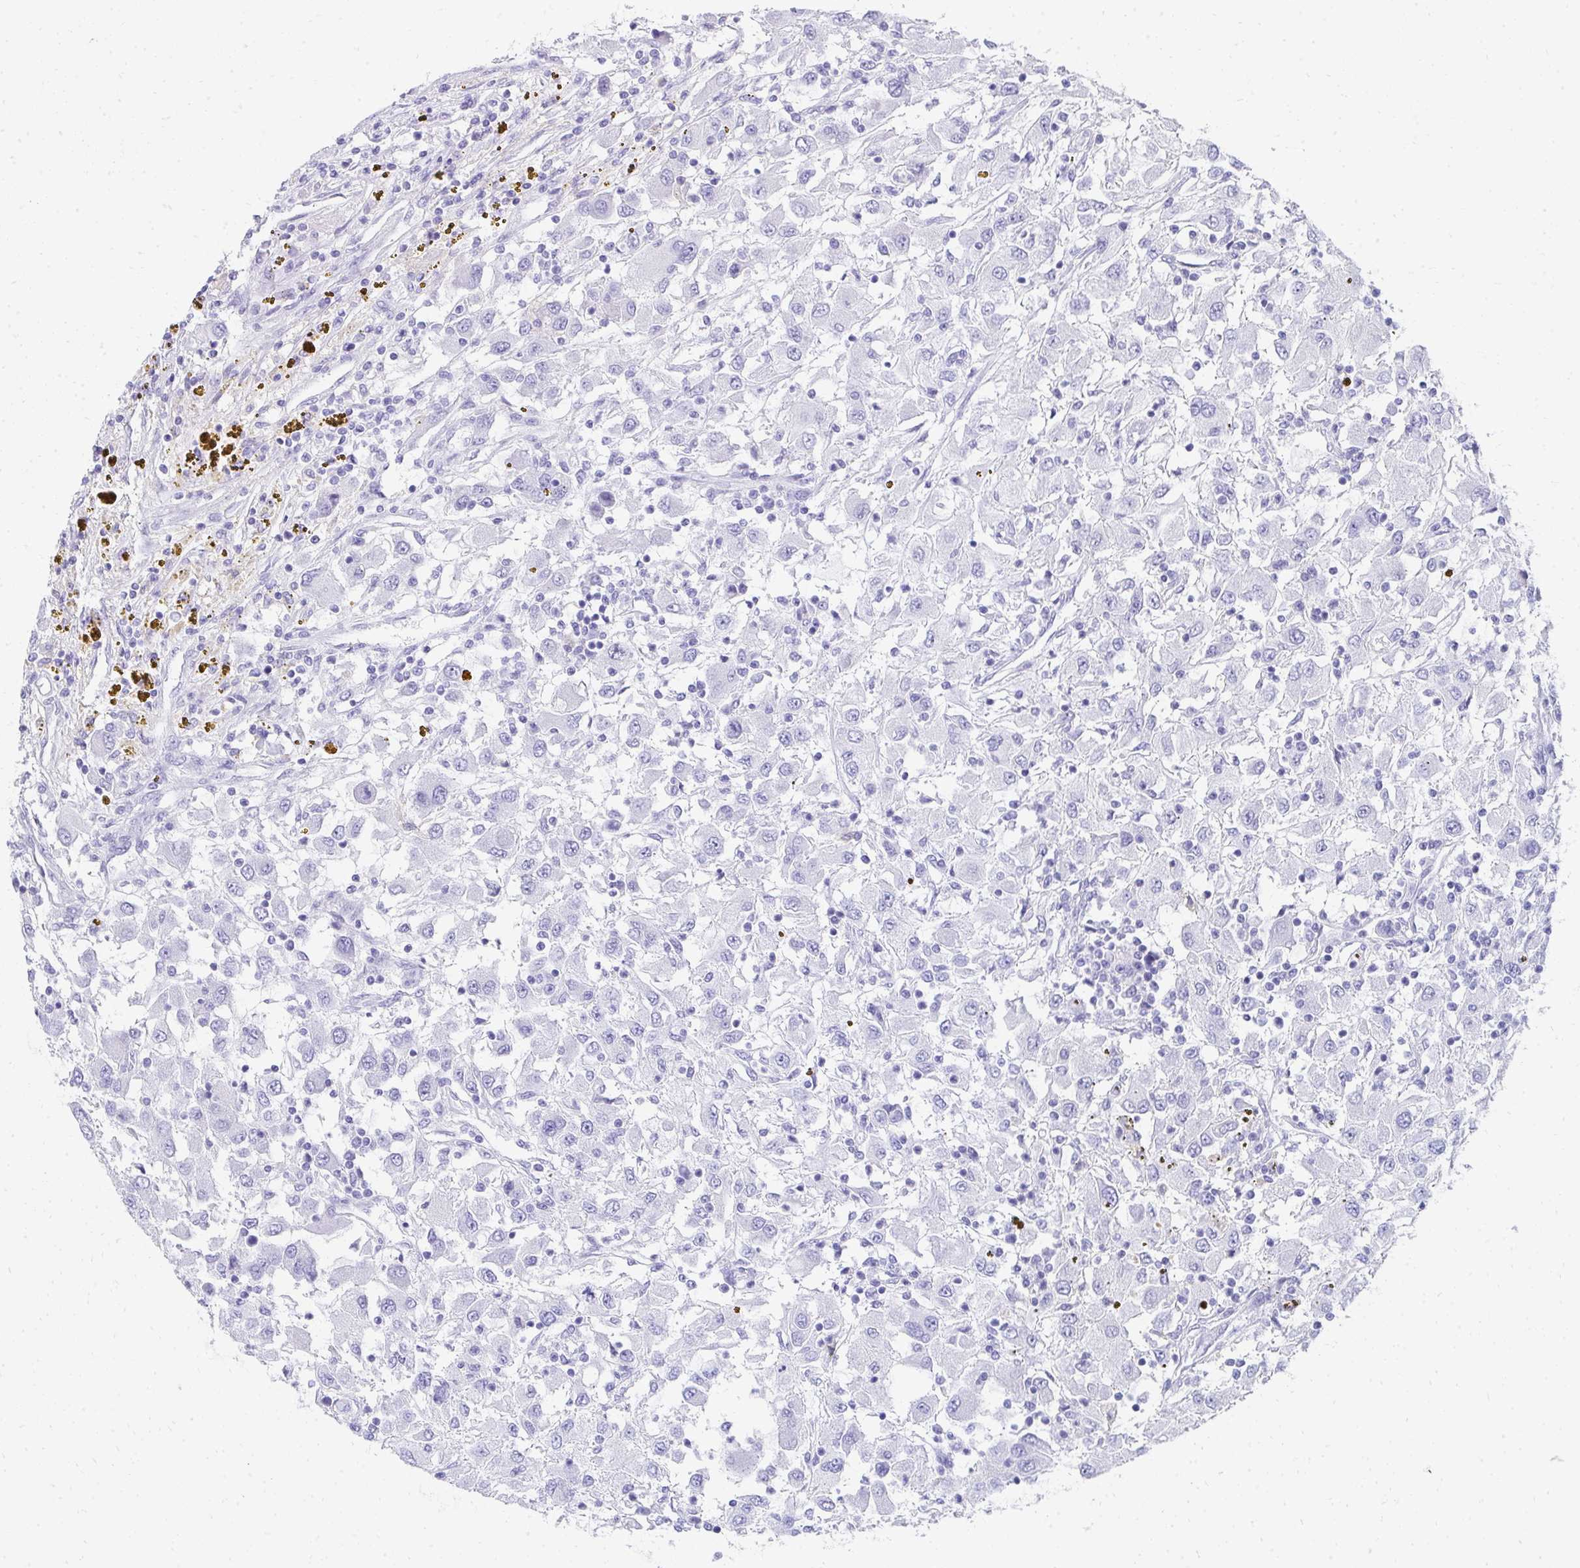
{"staining": {"intensity": "negative", "quantity": "none", "location": "none"}, "tissue": "renal cancer", "cell_type": "Tumor cells", "image_type": "cancer", "snomed": [{"axis": "morphology", "description": "Adenocarcinoma, NOS"}, {"axis": "topography", "description": "Kidney"}], "caption": "Protein analysis of adenocarcinoma (renal) demonstrates no significant positivity in tumor cells. (Stains: DAB immunohistochemistry with hematoxylin counter stain, Microscopy: brightfield microscopy at high magnification).", "gene": "SEC14L3", "patient": {"sex": "female", "age": 67}}